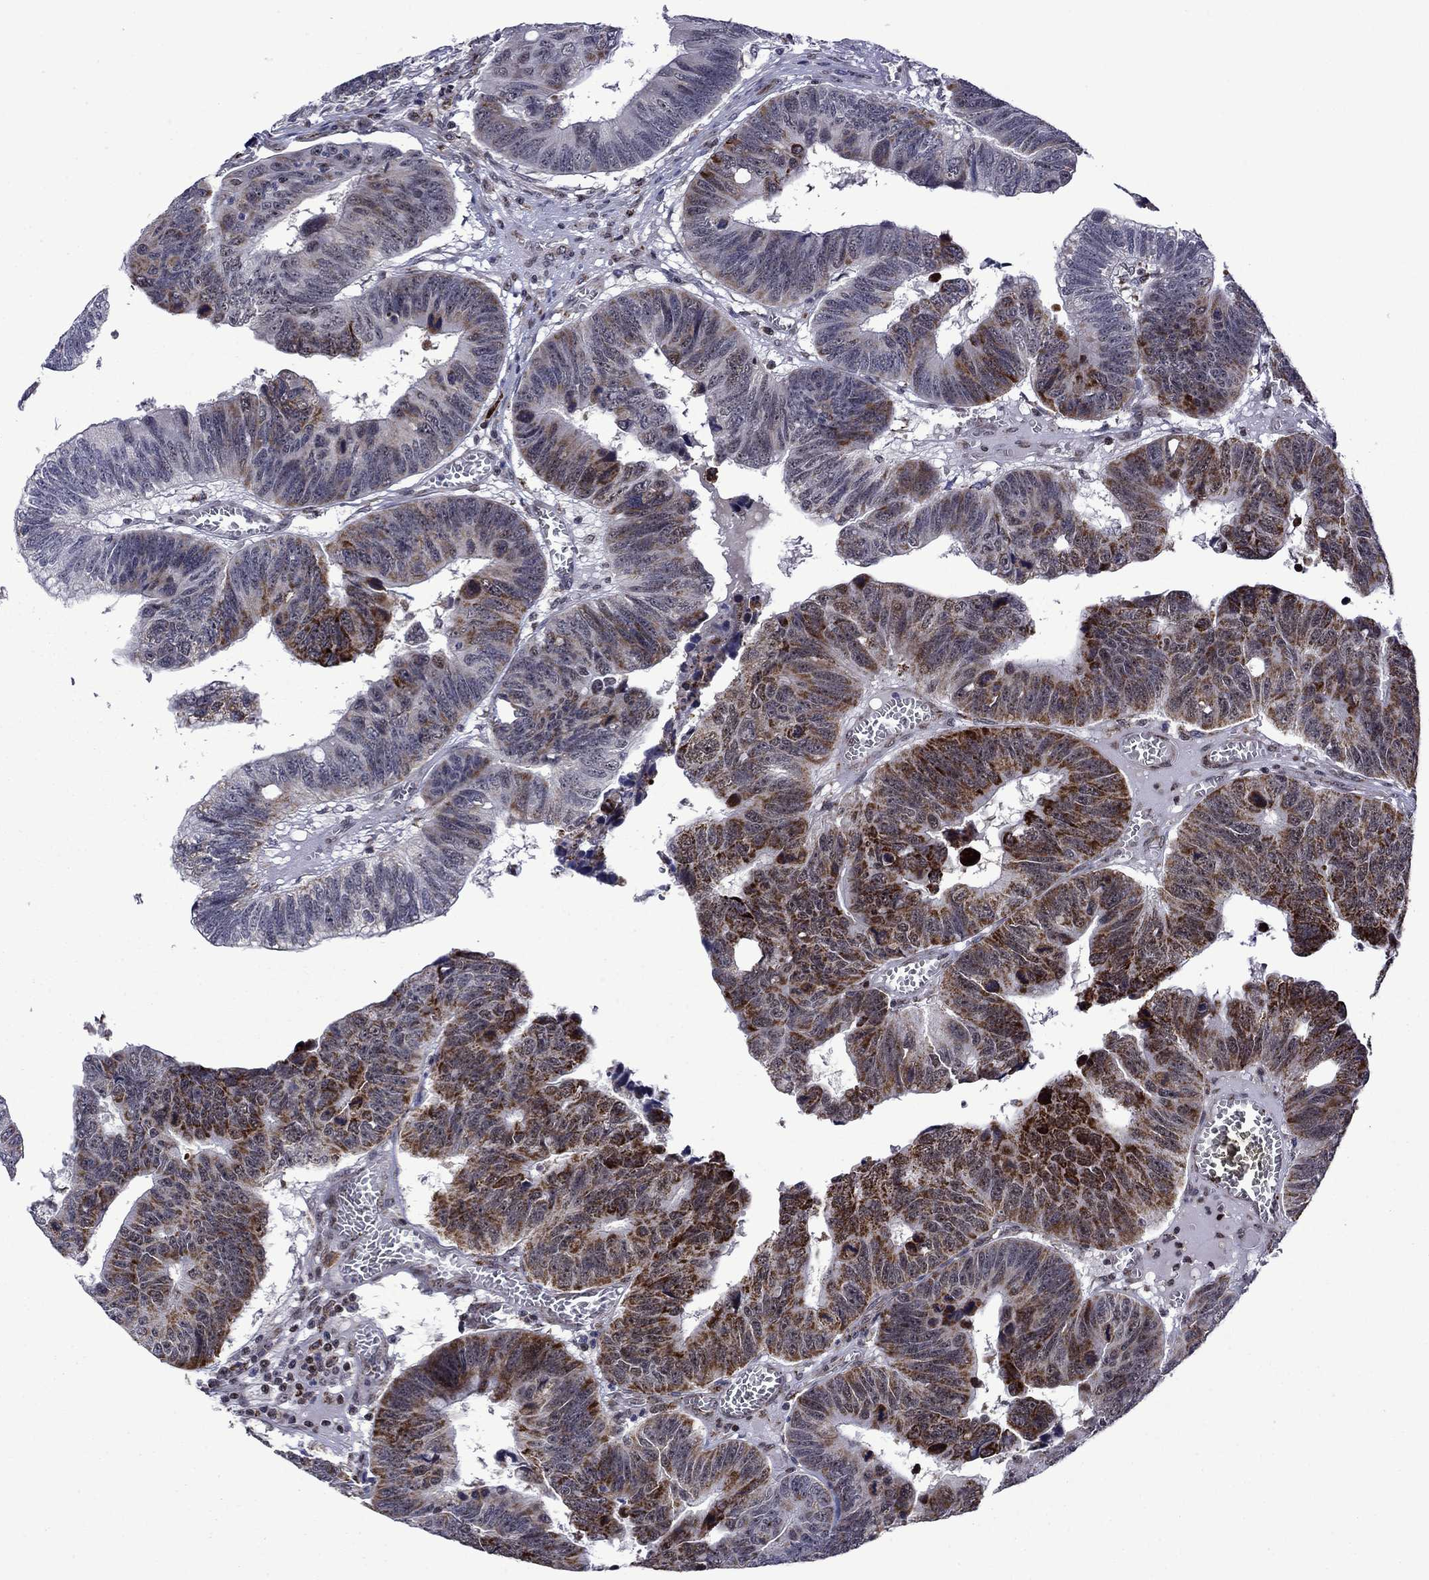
{"staining": {"intensity": "moderate", "quantity": "<25%", "location": "cytoplasmic/membranous"}, "tissue": "colorectal cancer", "cell_type": "Tumor cells", "image_type": "cancer", "snomed": [{"axis": "morphology", "description": "Adenocarcinoma, NOS"}, {"axis": "topography", "description": "Appendix"}, {"axis": "topography", "description": "Colon"}, {"axis": "topography", "description": "Cecum"}, {"axis": "topography", "description": "Colon asc"}], "caption": "The immunohistochemical stain shows moderate cytoplasmic/membranous positivity in tumor cells of adenocarcinoma (colorectal) tissue.", "gene": "SURF2", "patient": {"sex": "female", "age": 85}}